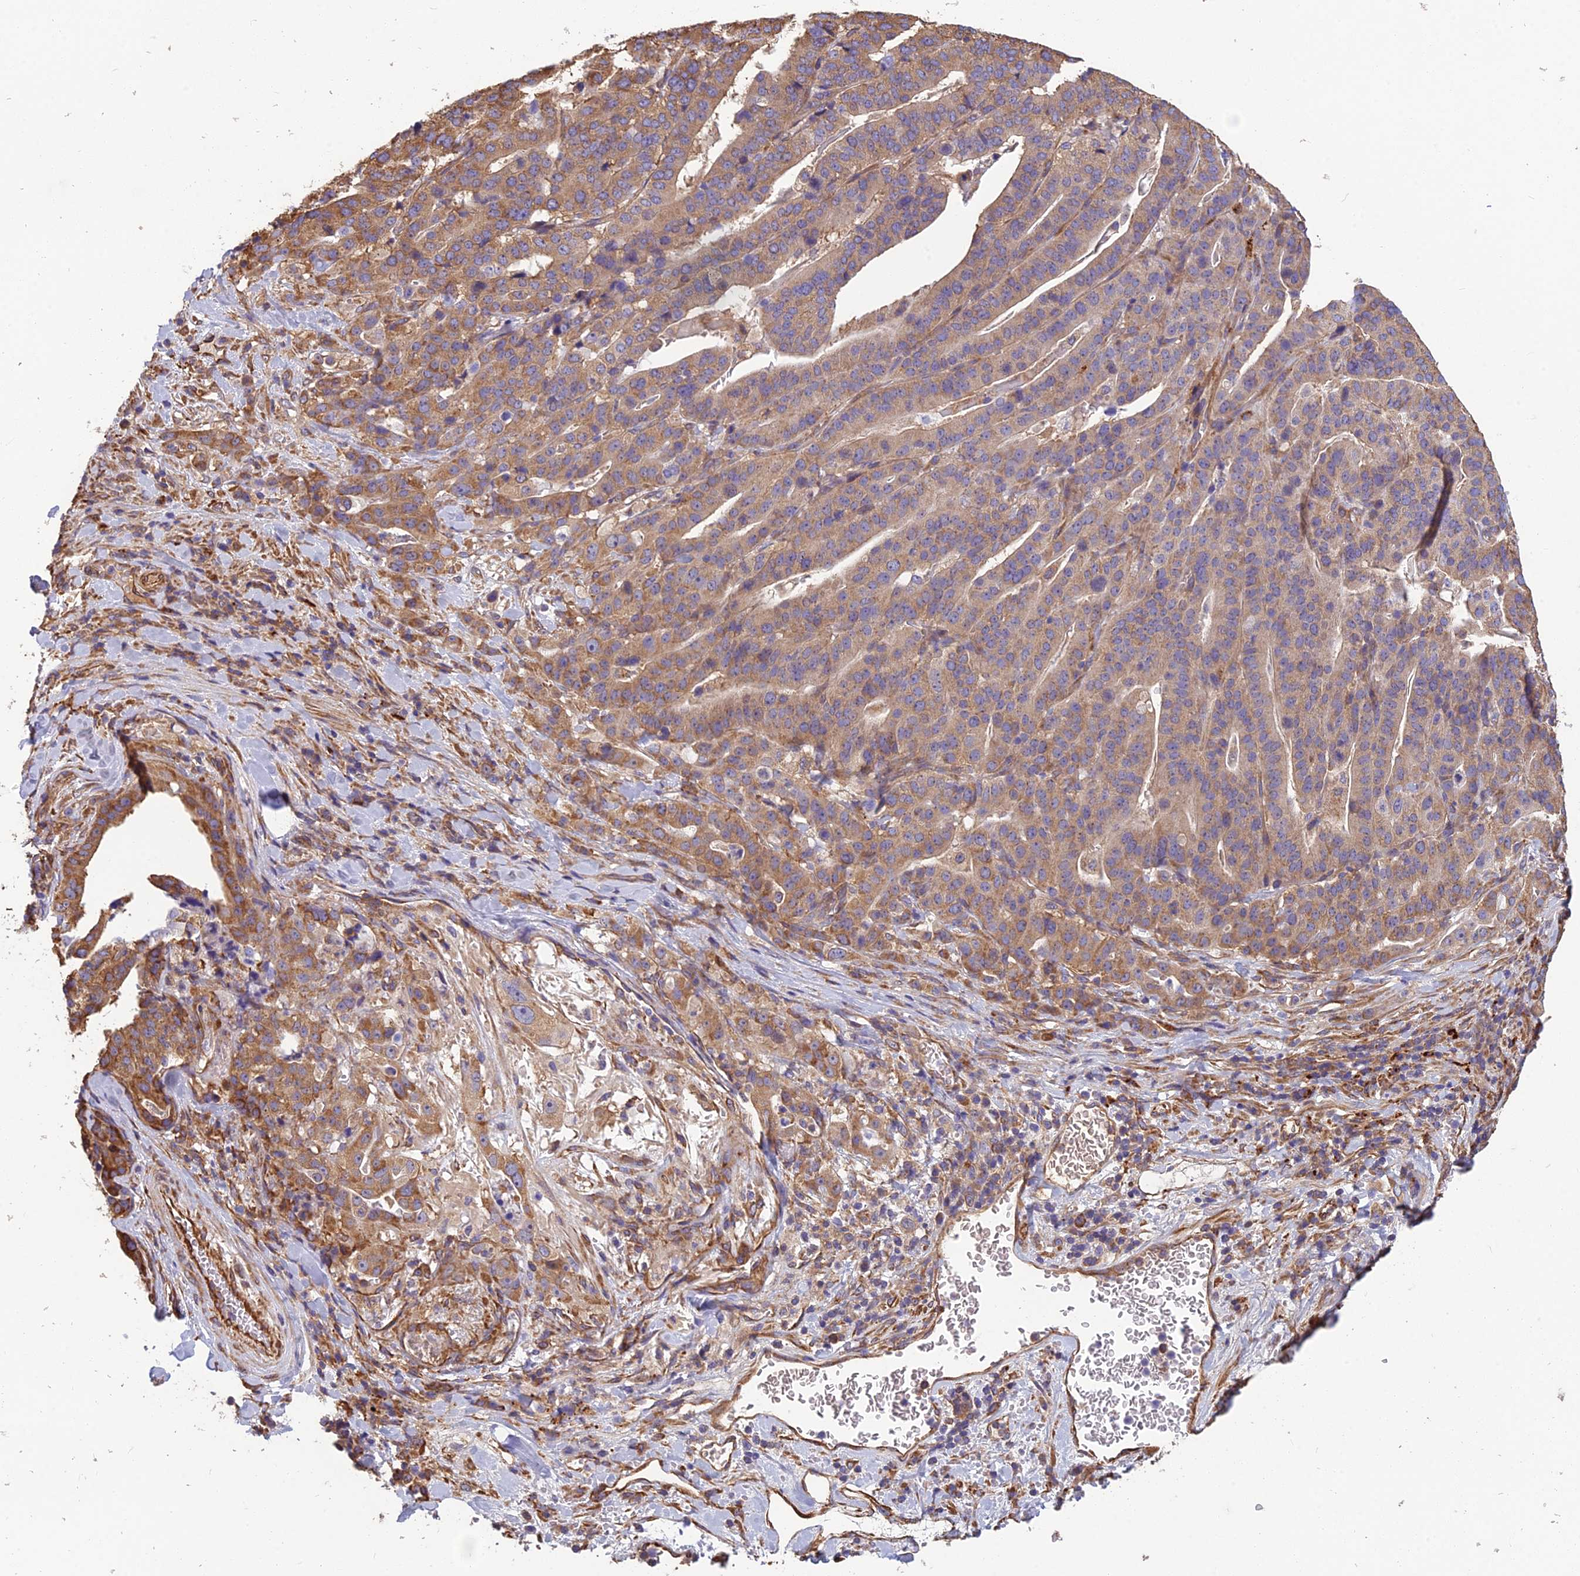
{"staining": {"intensity": "moderate", "quantity": "25%-75%", "location": "cytoplasmic/membranous"}, "tissue": "stomach cancer", "cell_type": "Tumor cells", "image_type": "cancer", "snomed": [{"axis": "morphology", "description": "Adenocarcinoma, NOS"}, {"axis": "topography", "description": "Stomach"}], "caption": "Brown immunohistochemical staining in human stomach cancer reveals moderate cytoplasmic/membranous staining in approximately 25%-75% of tumor cells.", "gene": "SPDL1", "patient": {"sex": "male", "age": 48}}